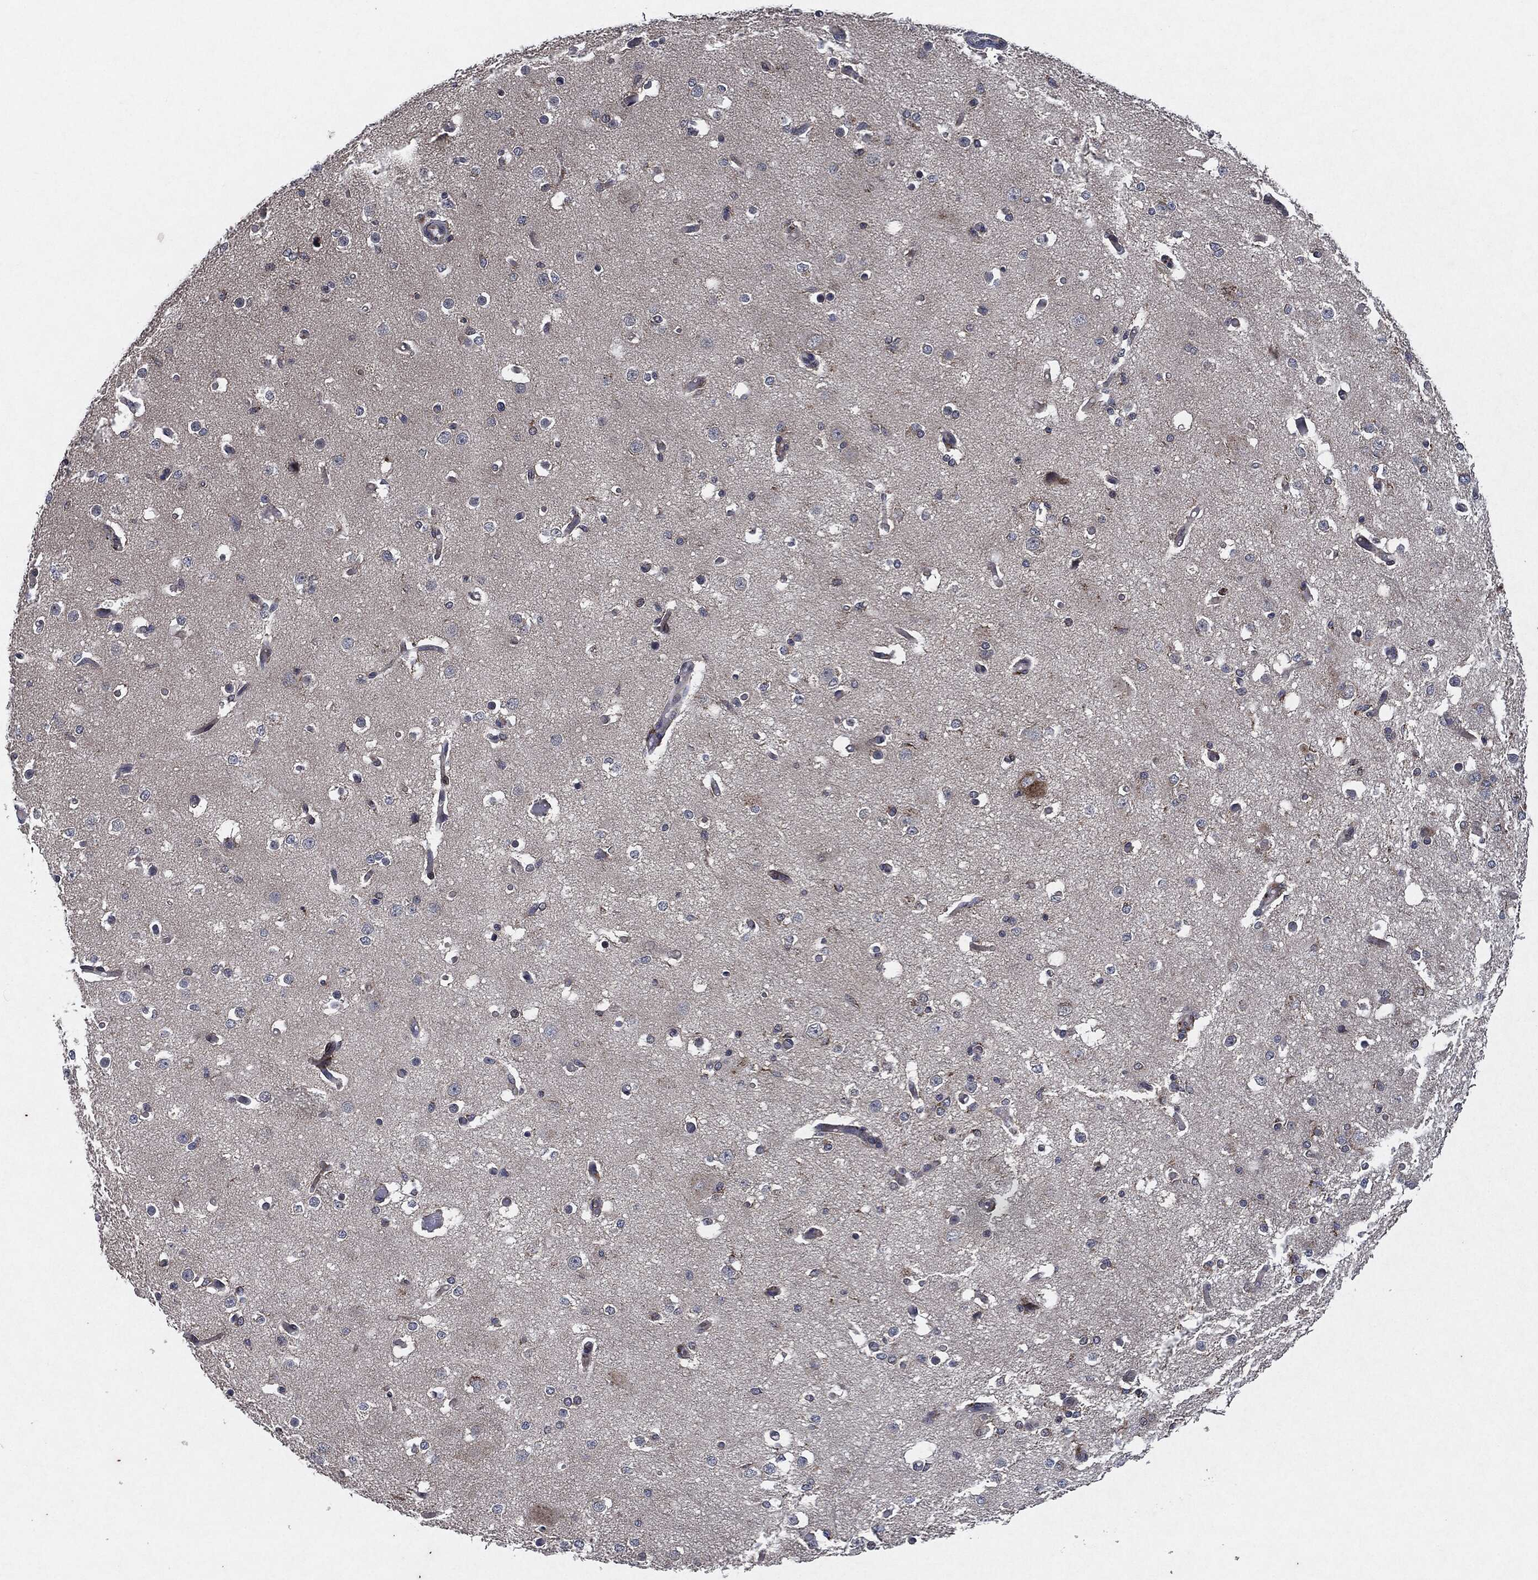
{"staining": {"intensity": "negative", "quantity": "none", "location": "none"}, "tissue": "cerebral cortex", "cell_type": "Endothelial cells", "image_type": "normal", "snomed": [{"axis": "morphology", "description": "Normal tissue, NOS"}, {"axis": "morphology", "description": "Inflammation, NOS"}, {"axis": "topography", "description": "Cerebral cortex"}], "caption": "Immunohistochemistry micrograph of benign cerebral cortex stained for a protein (brown), which exhibits no expression in endothelial cells. (DAB (3,3'-diaminobenzidine) immunohistochemistry (IHC) visualized using brightfield microscopy, high magnification).", "gene": "SLC31A2", "patient": {"sex": "male", "age": 6}}